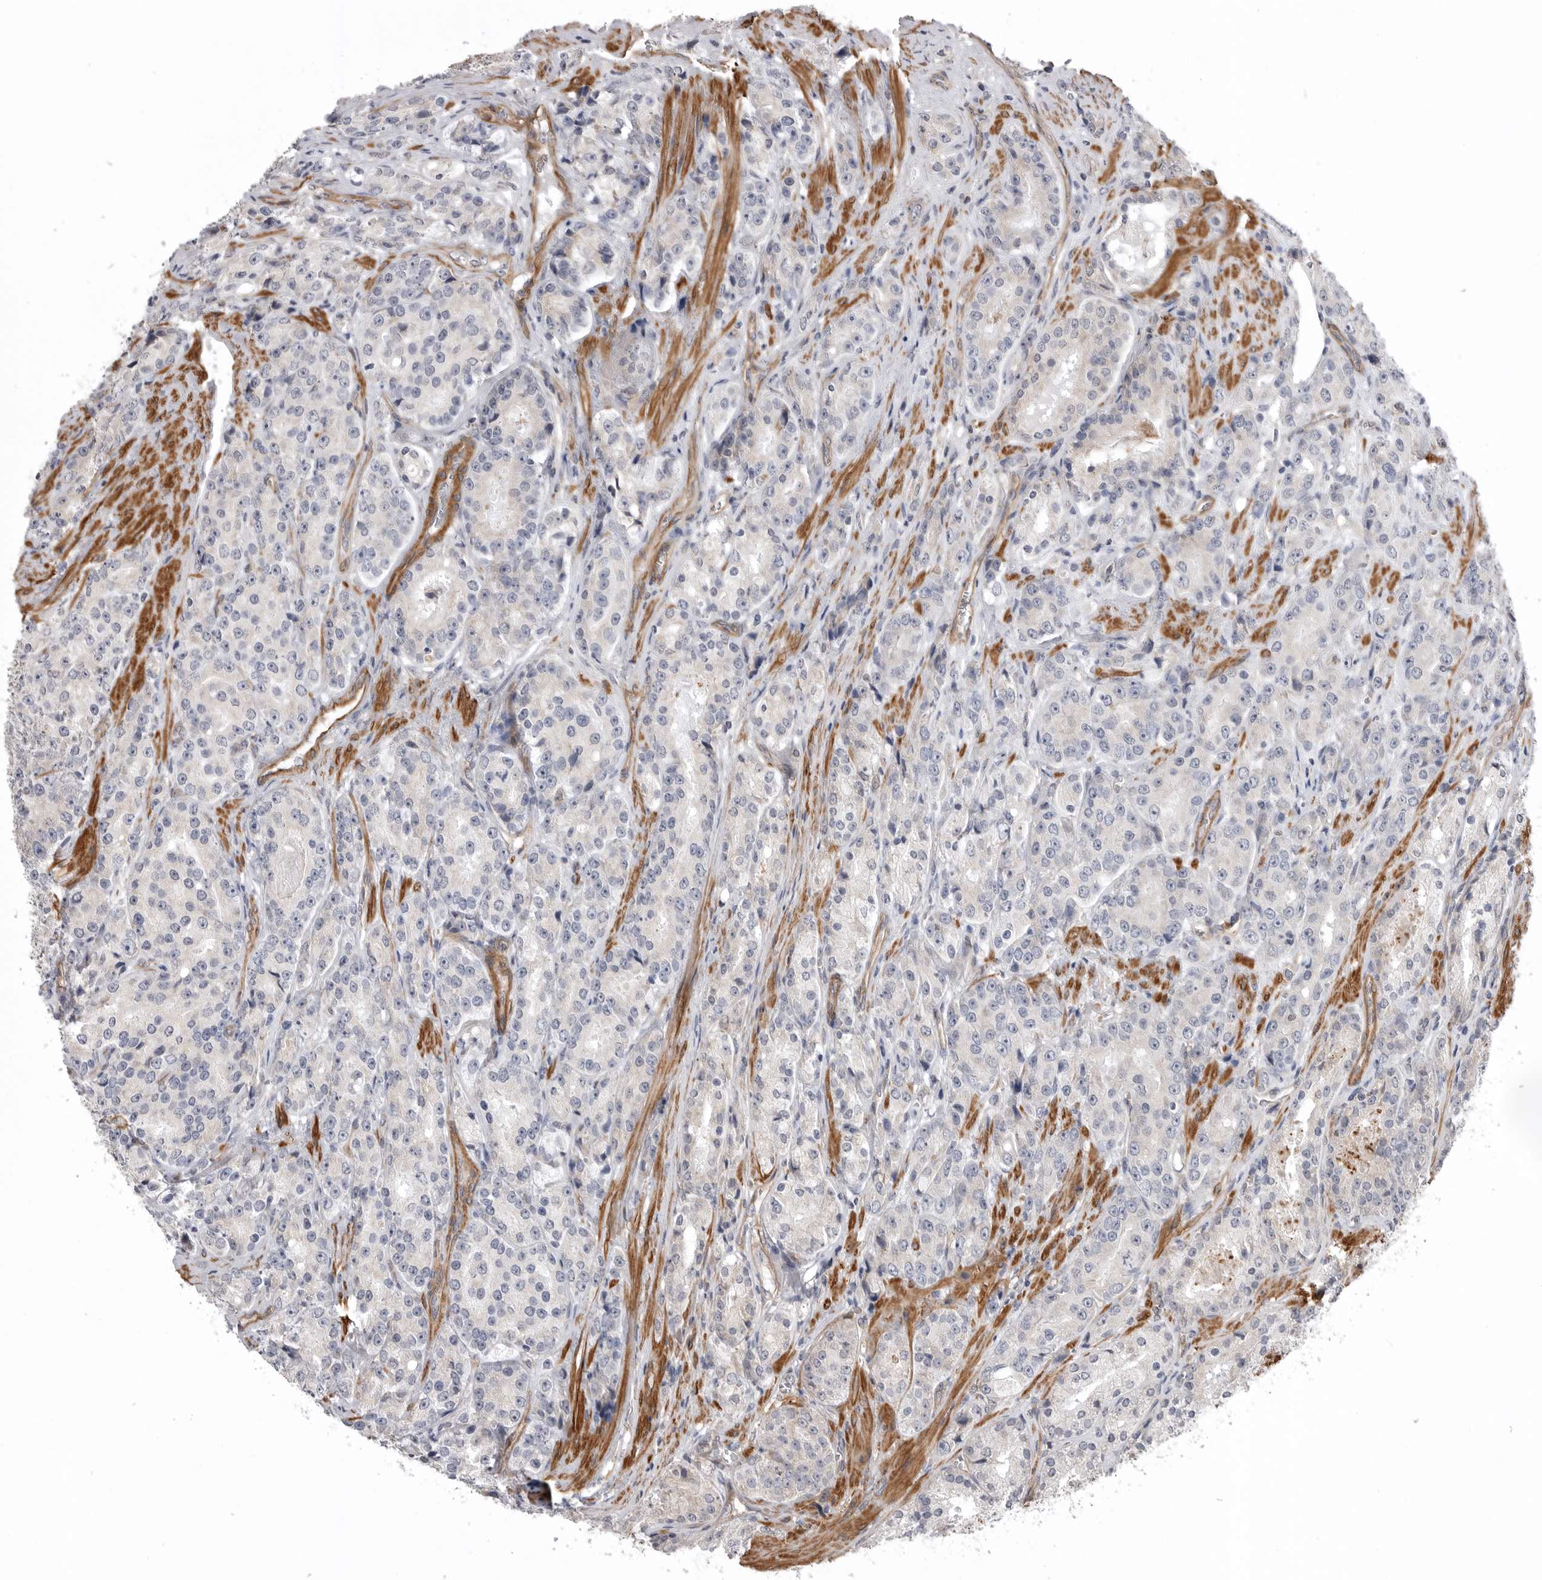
{"staining": {"intensity": "negative", "quantity": "none", "location": "none"}, "tissue": "prostate cancer", "cell_type": "Tumor cells", "image_type": "cancer", "snomed": [{"axis": "morphology", "description": "Adenocarcinoma, High grade"}, {"axis": "topography", "description": "Prostate"}], "caption": "Micrograph shows no protein staining in tumor cells of prostate cancer tissue. Nuclei are stained in blue.", "gene": "SCP2", "patient": {"sex": "male", "age": 60}}